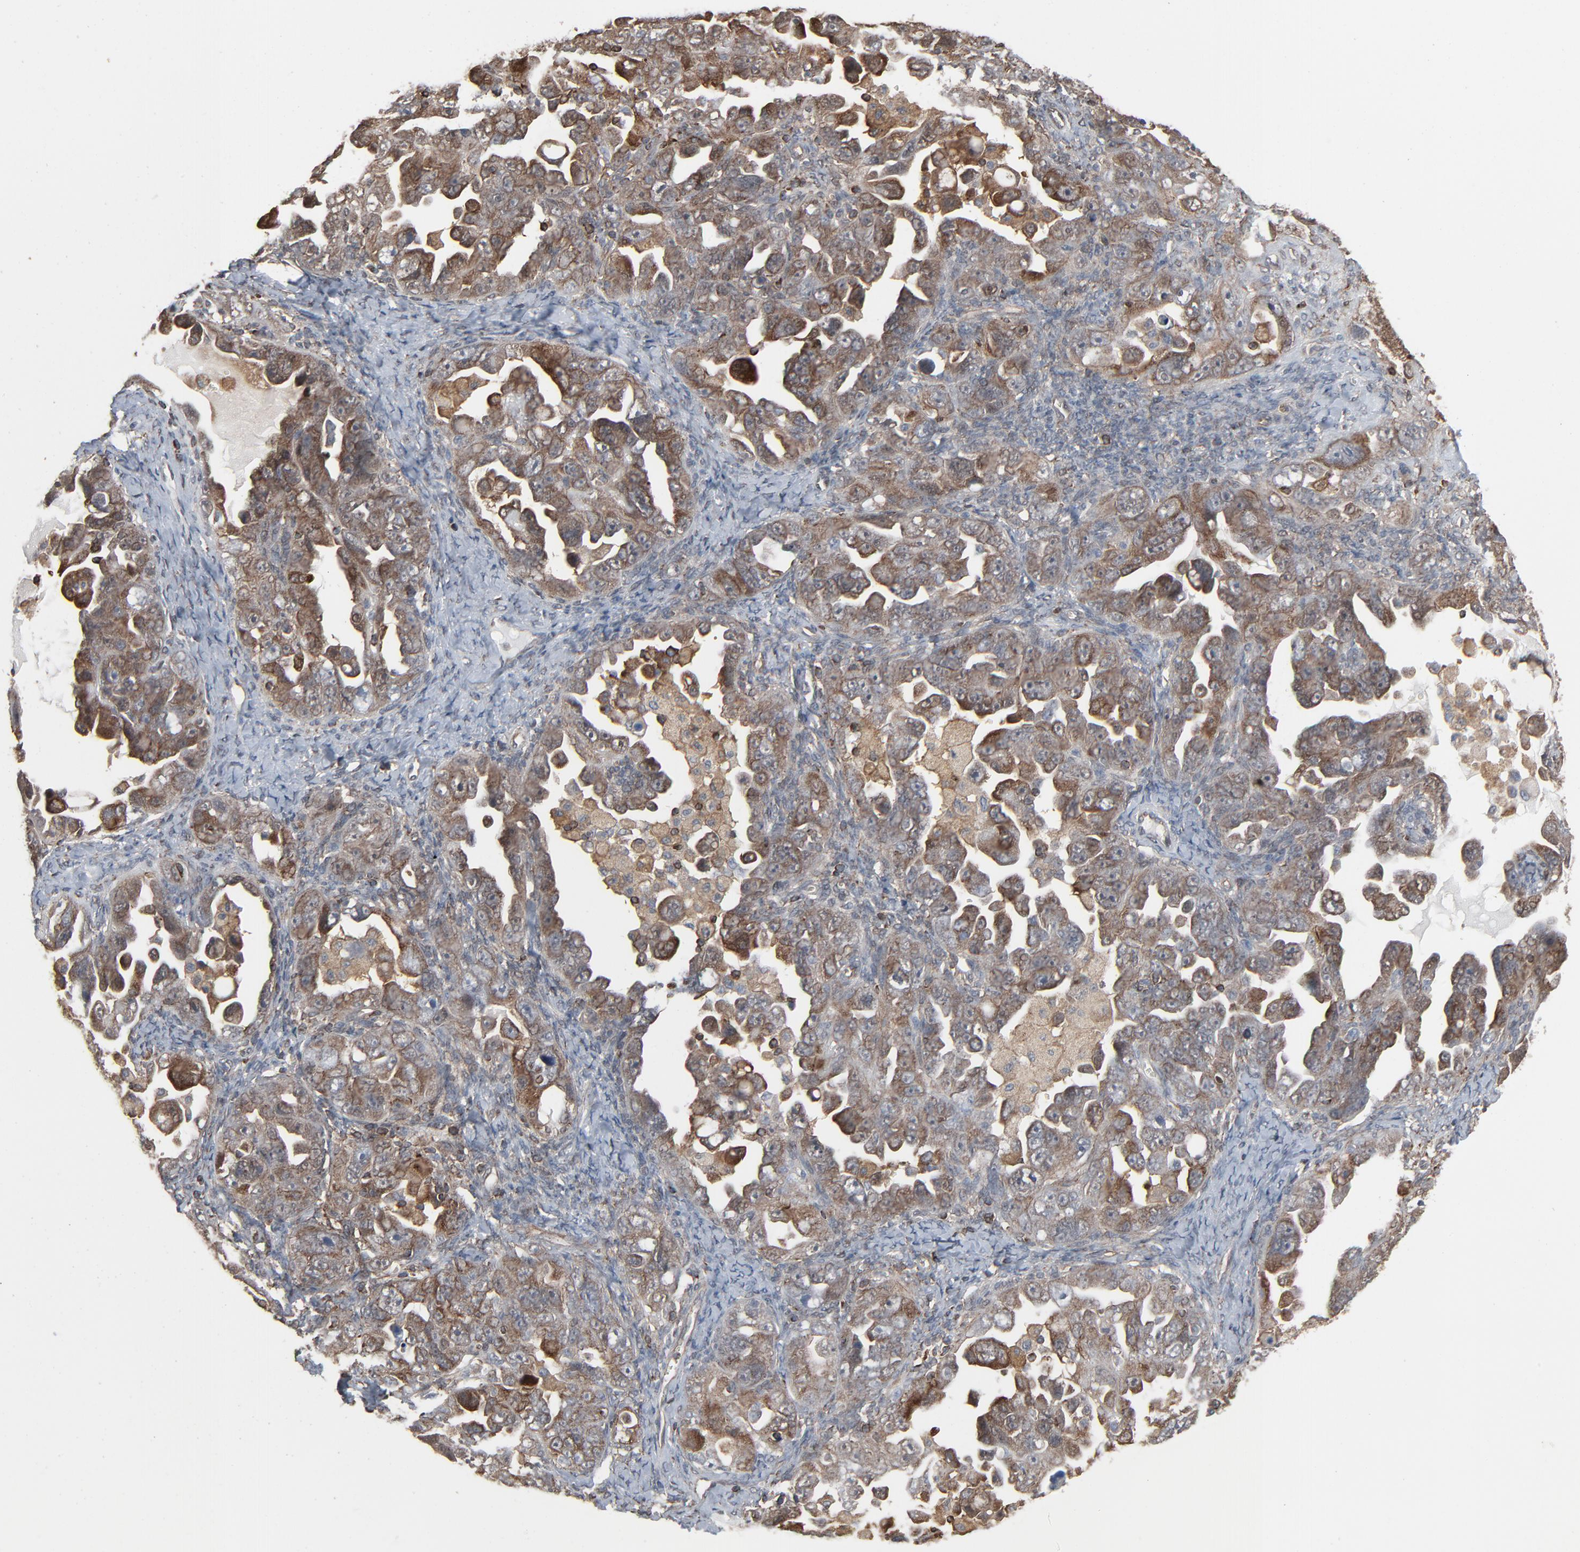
{"staining": {"intensity": "moderate", "quantity": ">75%", "location": "cytoplasmic/membranous"}, "tissue": "ovarian cancer", "cell_type": "Tumor cells", "image_type": "cancer", "snomed": [{"axis": "morphology", "description": "Cystadenocarcinoma, serous, NOS"}, {"axis": "topography", "description": "Ovary"}], "caption": "The micrograph demonstrates a brown stain indicating the presence of a protein in the cytoplasmic/membranous of tumor cells in ovarian cancer (serous cystadenocarcinoma).", "gene": "OPTN", "patient": {"sex": "female", "age": 66}}